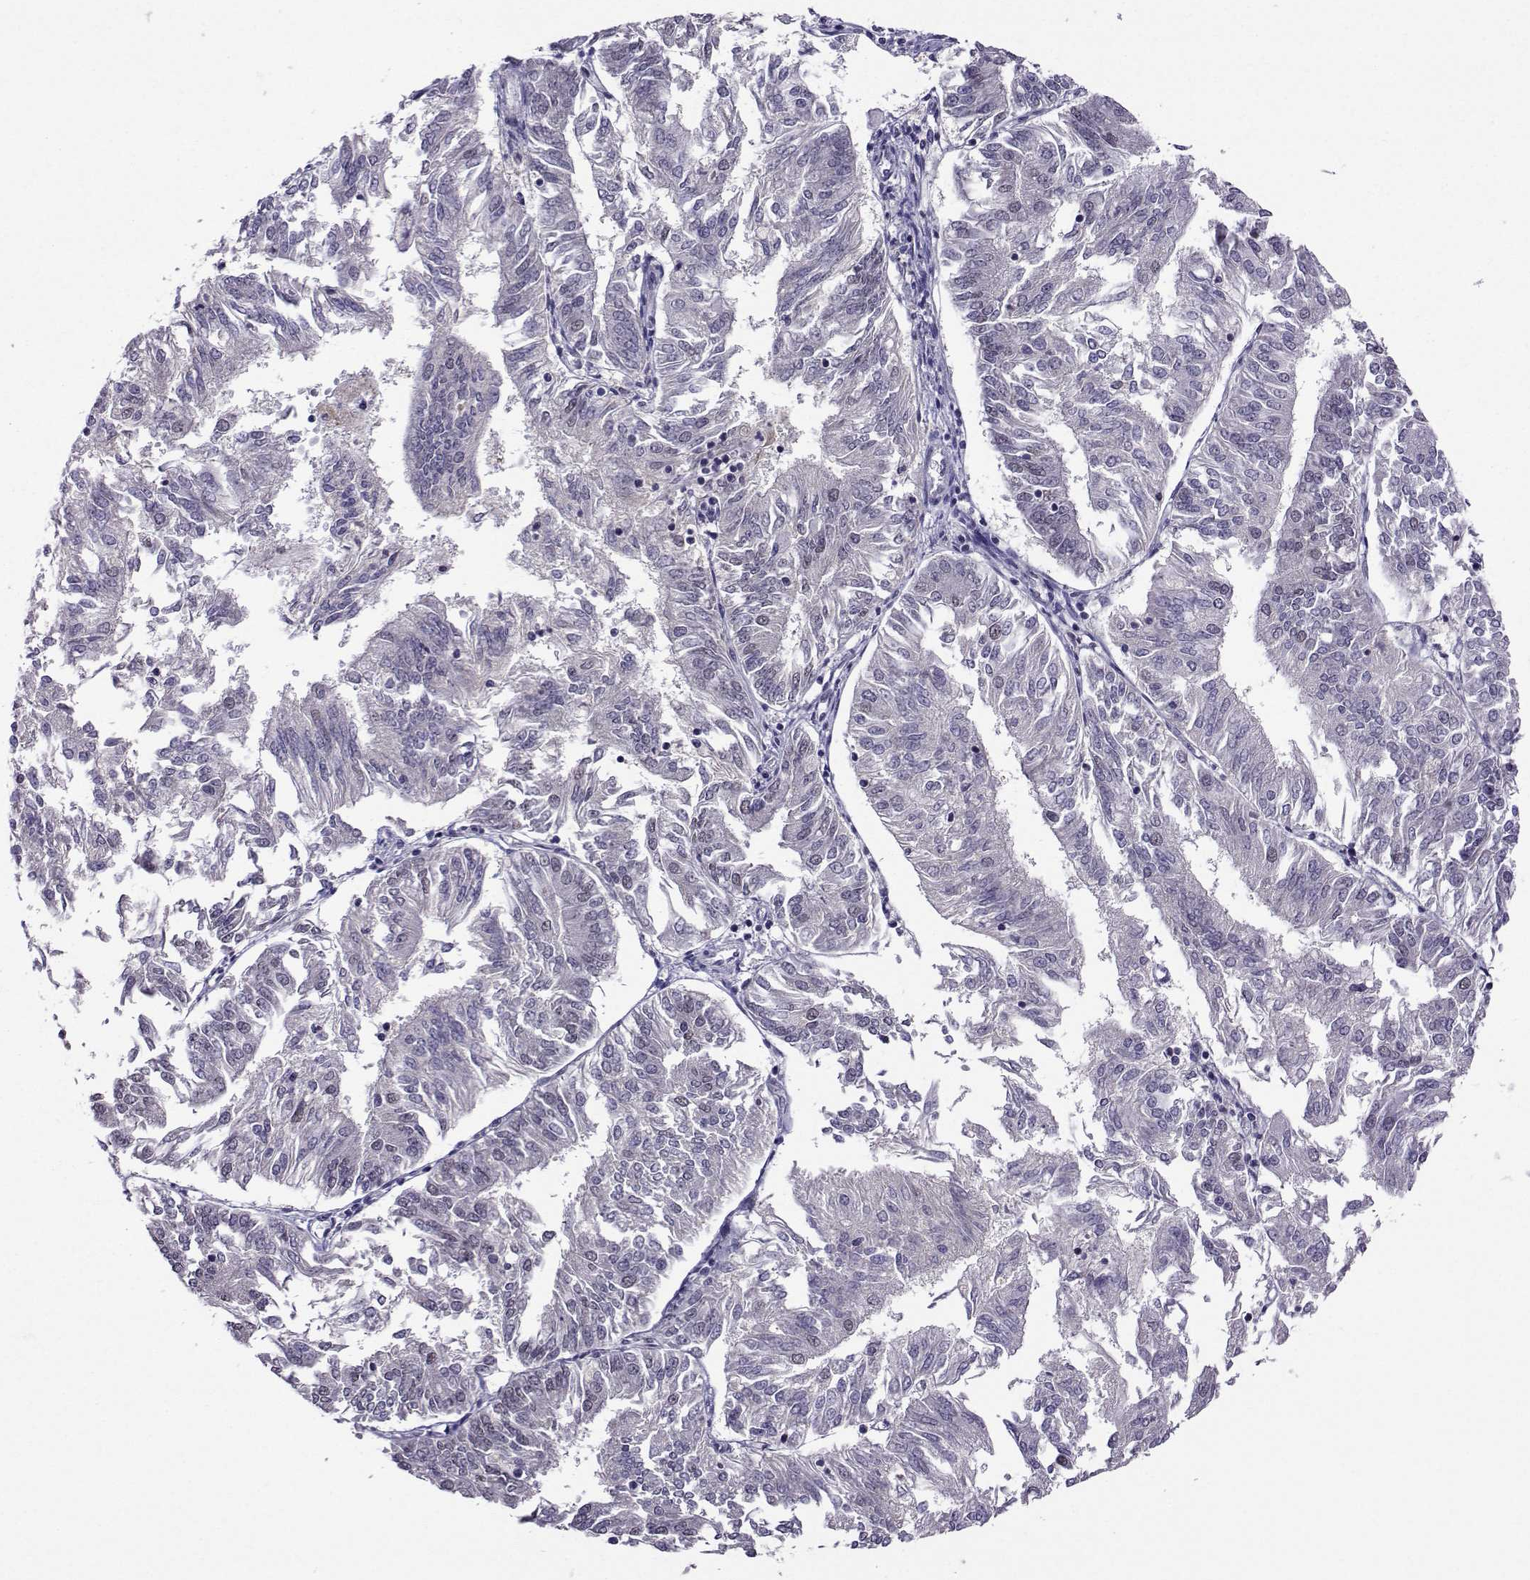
{"staining": {"intensity": "negative", "quantity": "none", "location": "none"}, "tissue": "endometrial cancer", "cell_type": "Tumor cells", "image_type": "cancer", "snomed": [{"axis": "morphology", "description": "Adenocarcinoma, NOS"}, {"axis": "topography", "description": "Endometrium"}], "caption": "Immunohistochemistry (IHC) histopathology image of human endometrial adenocarcinoma stained for a protein (brown), which exhibits no expression in tumor cells.", "gene": "DDX20", "patient": {"sex": "female", "age": 58}}